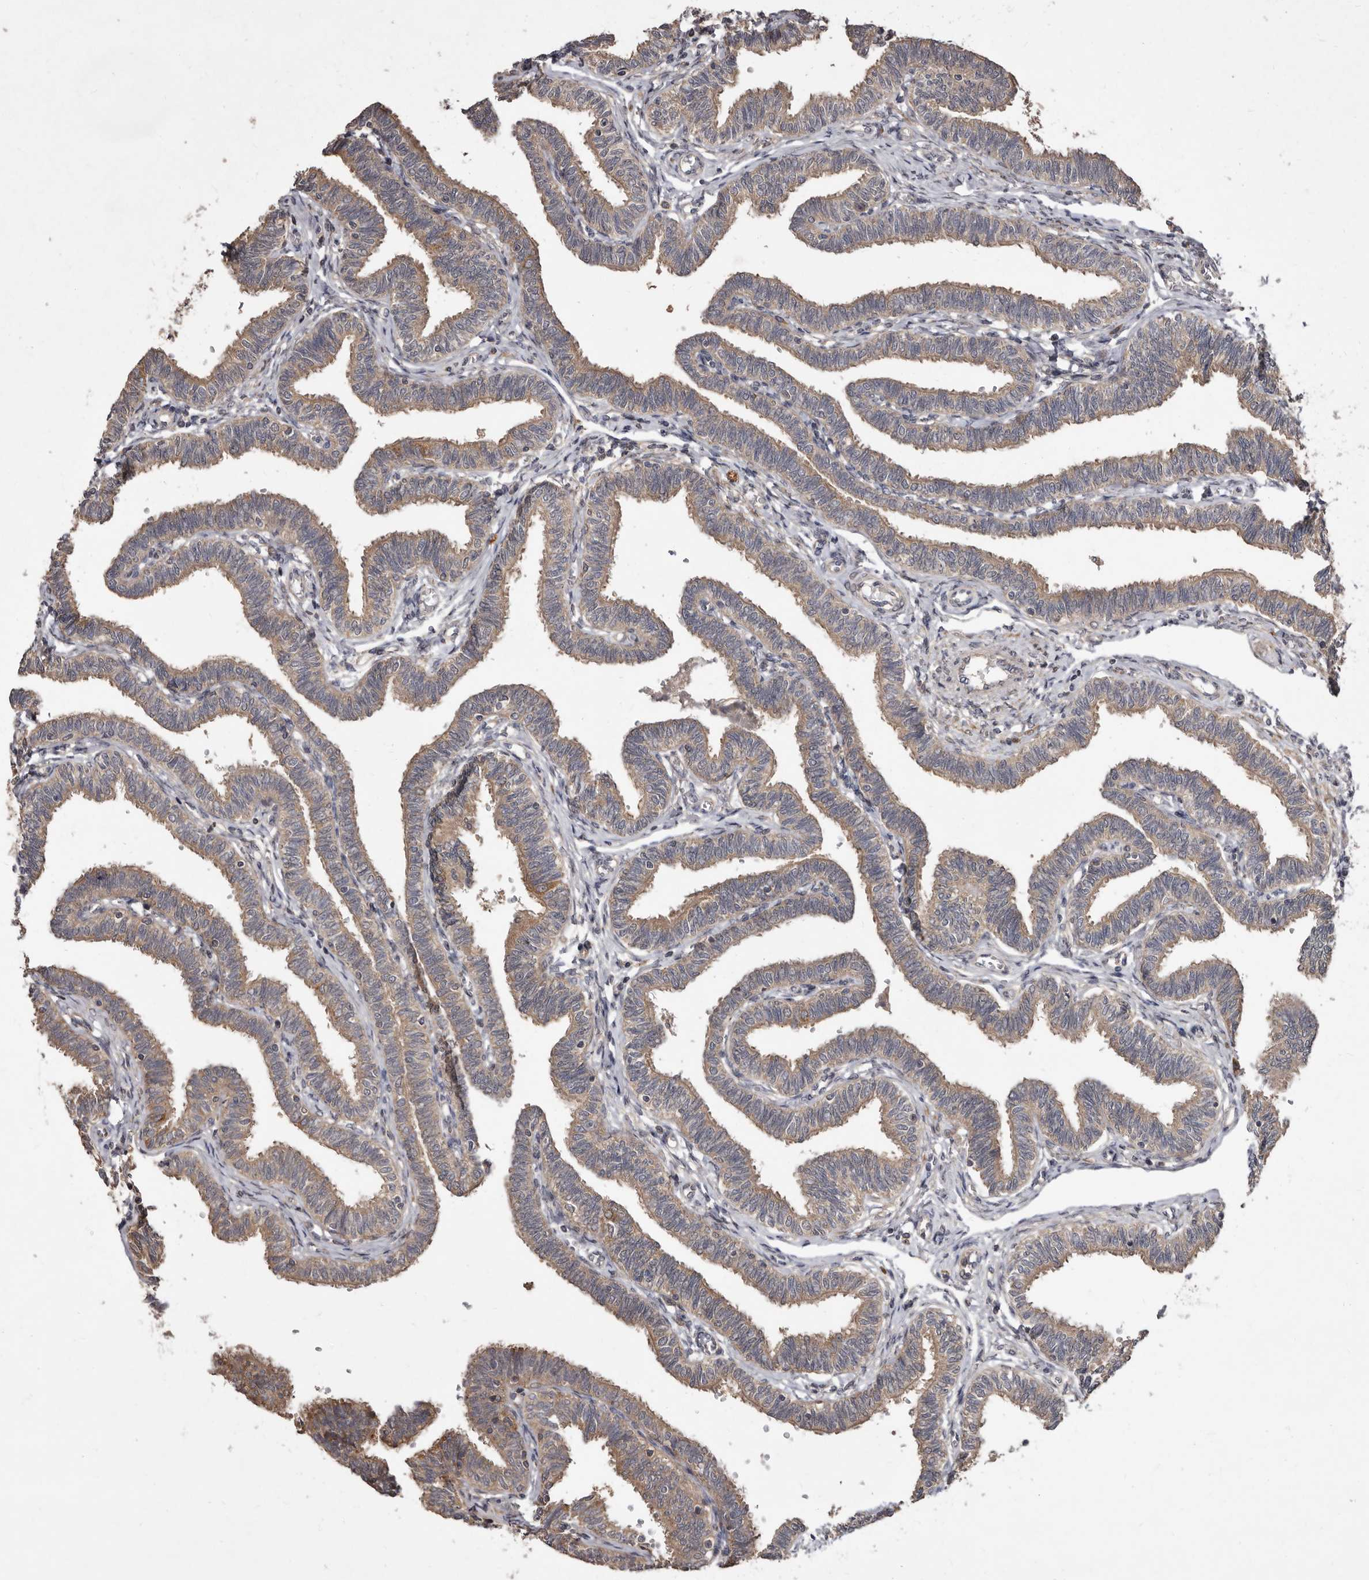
{"staining": {"intensity": "moderate", "quantity": ">75%", "location": "cytoplasmic/membranous"}, "tissue": "fallopian tube", "cell_type": "Glandular cells", "image_type": "normal", "snomed": [{"axis": "morphology", "description": "Normal tissue, NOS"}, {"axis": "topography", "description": "Fallopian tube"}, {"axis": "topography", "description": "Ovary"}], "caption": "This is an image of IHC staining of benign fallopian tube, which shows moderate expression in the cytoplasmic/membranous of glandular cells.", "gene": "FLAD1", "patient": {"sex": "female", "age": 23}}